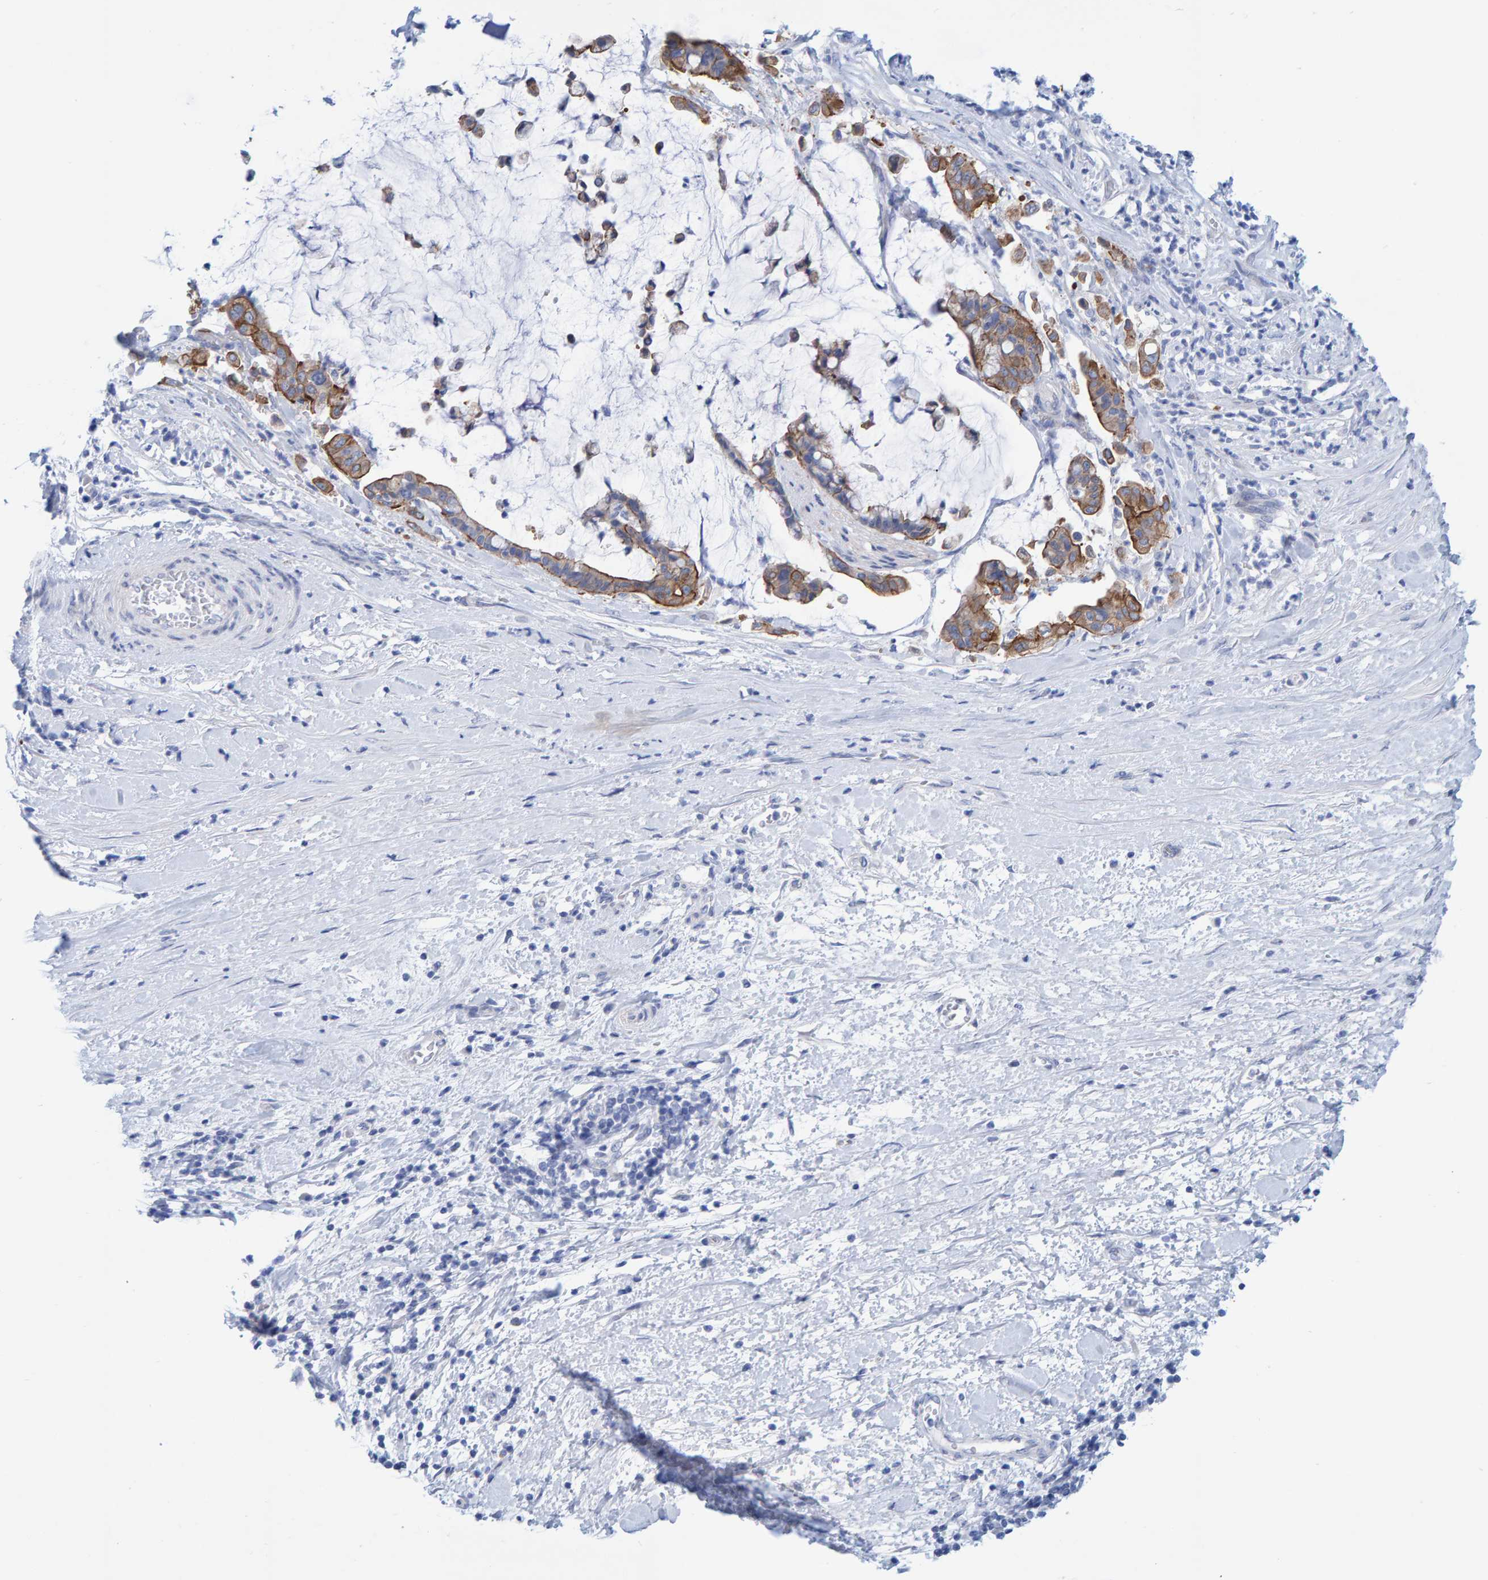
{"staining": {"intensity": "moderate", "quantity": ">75%", "location": "cytoplasmic/membranous"}, "tissue": "pancreatic cancer", "cell_type": "Tumor cells", "image_type": "cancer", "snomed": [{"axis": "morphology", "description": "Adenocarcinoma, NOS"}, {"axis": "topography", "description": "Pancreas"}], "caption": "Pancreatic adenocarcinoma was stained to show a protein in brown. There is medium levels of moderate cytoplasmic/membranous positivity in about >75% of tumor cells.", "gene": "JAKMIP3", "patient": {"sex": "male", "age": 41}}